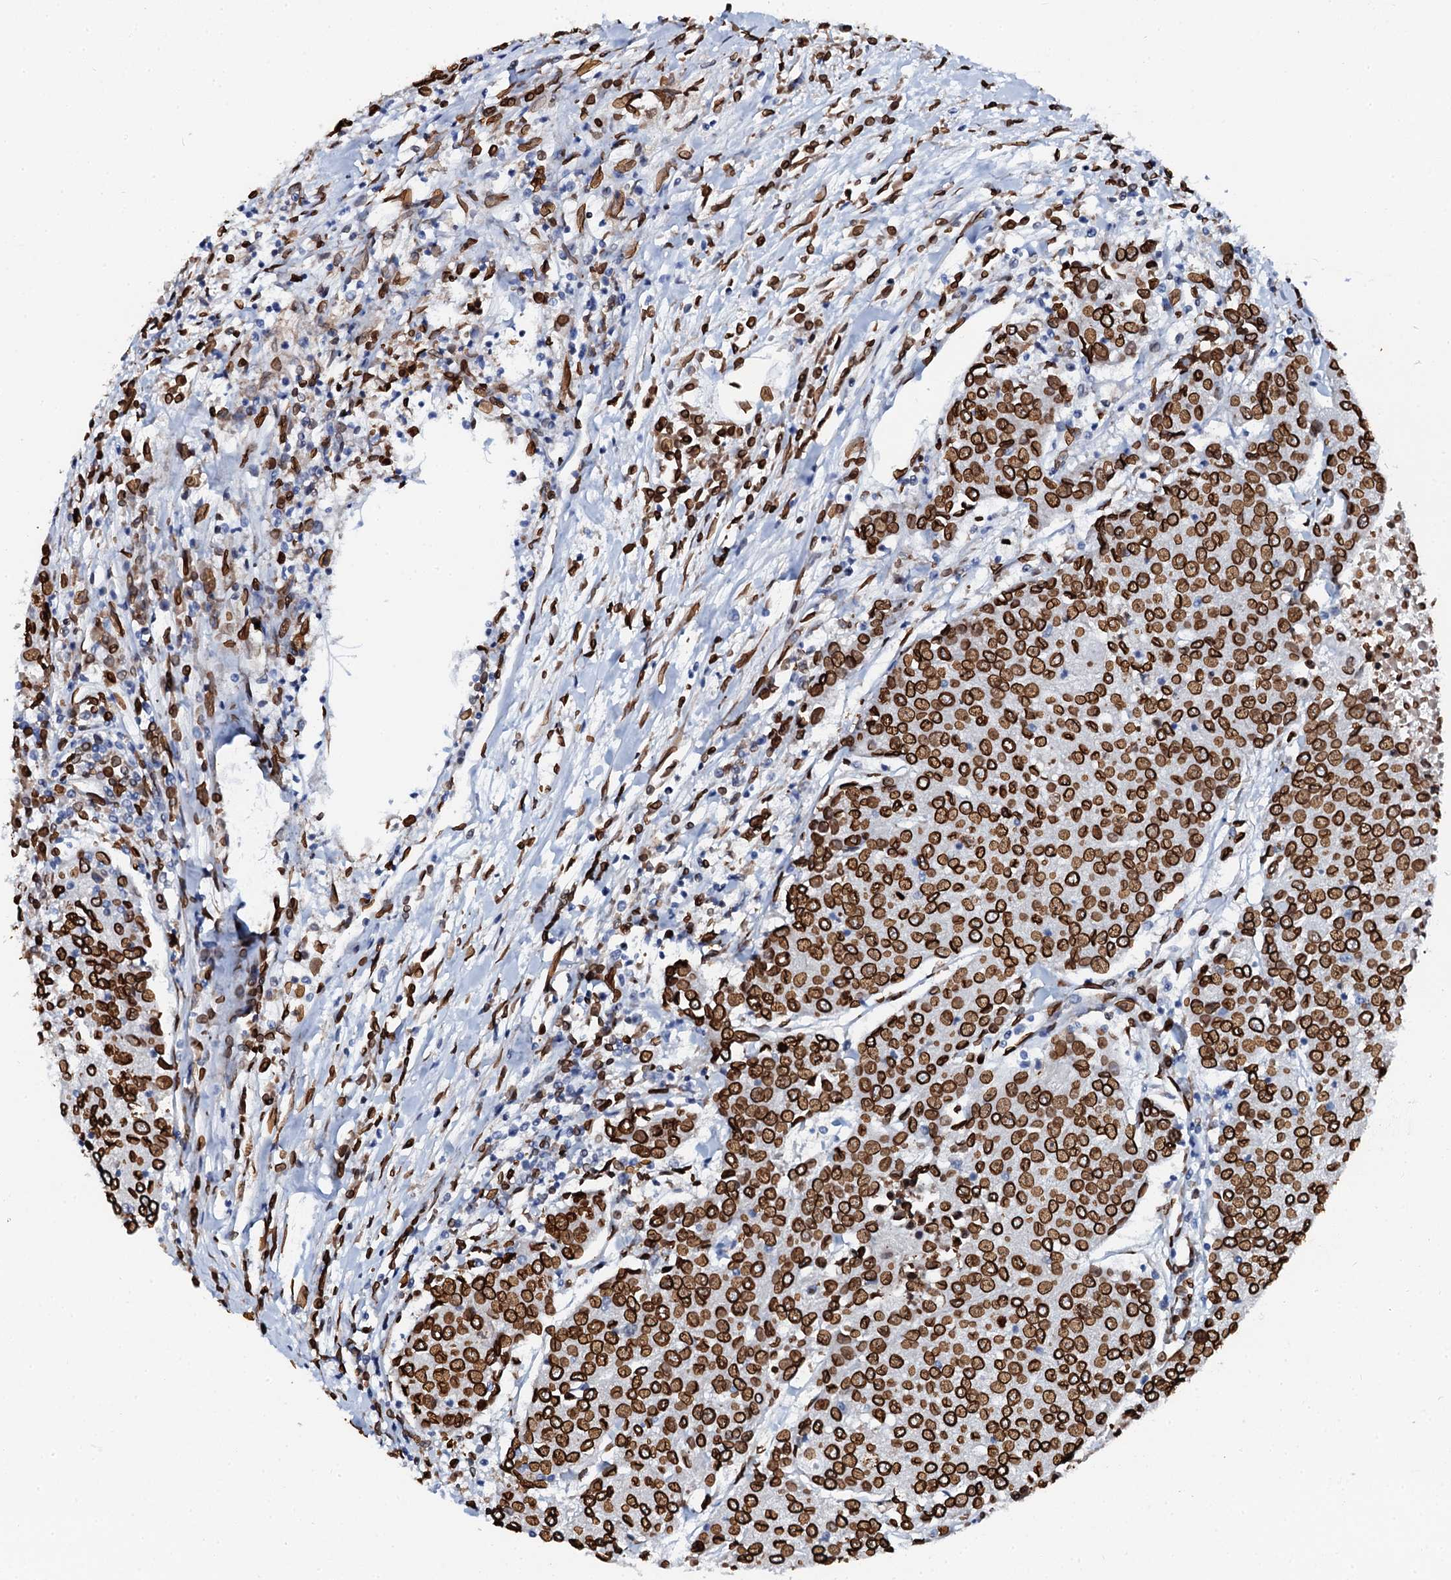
{"staining": {"intensity": "strong", "quantity": ">75%", "location": "nuclear"}, "tissue": "urothelial cancer", "cell_type": "Tumor cells", "image_type": "cancer", "snomed": [{"axis": "morphology", "description": "Urothelial carcinoma, High grade"}, {"axis": "topography", "description": "Urinary bladder"}], "caption": "Immunohistochemical staining of human urothelial carcinoma (high-grade) exhibits high levels of strong nuclear protein positivity in about >75% of tumor cells. (DAB = brown stain, brightfield microscopy at high magnification).", "gene": "KATNAL2", "patient": {"sex": "female", "age": 85}}